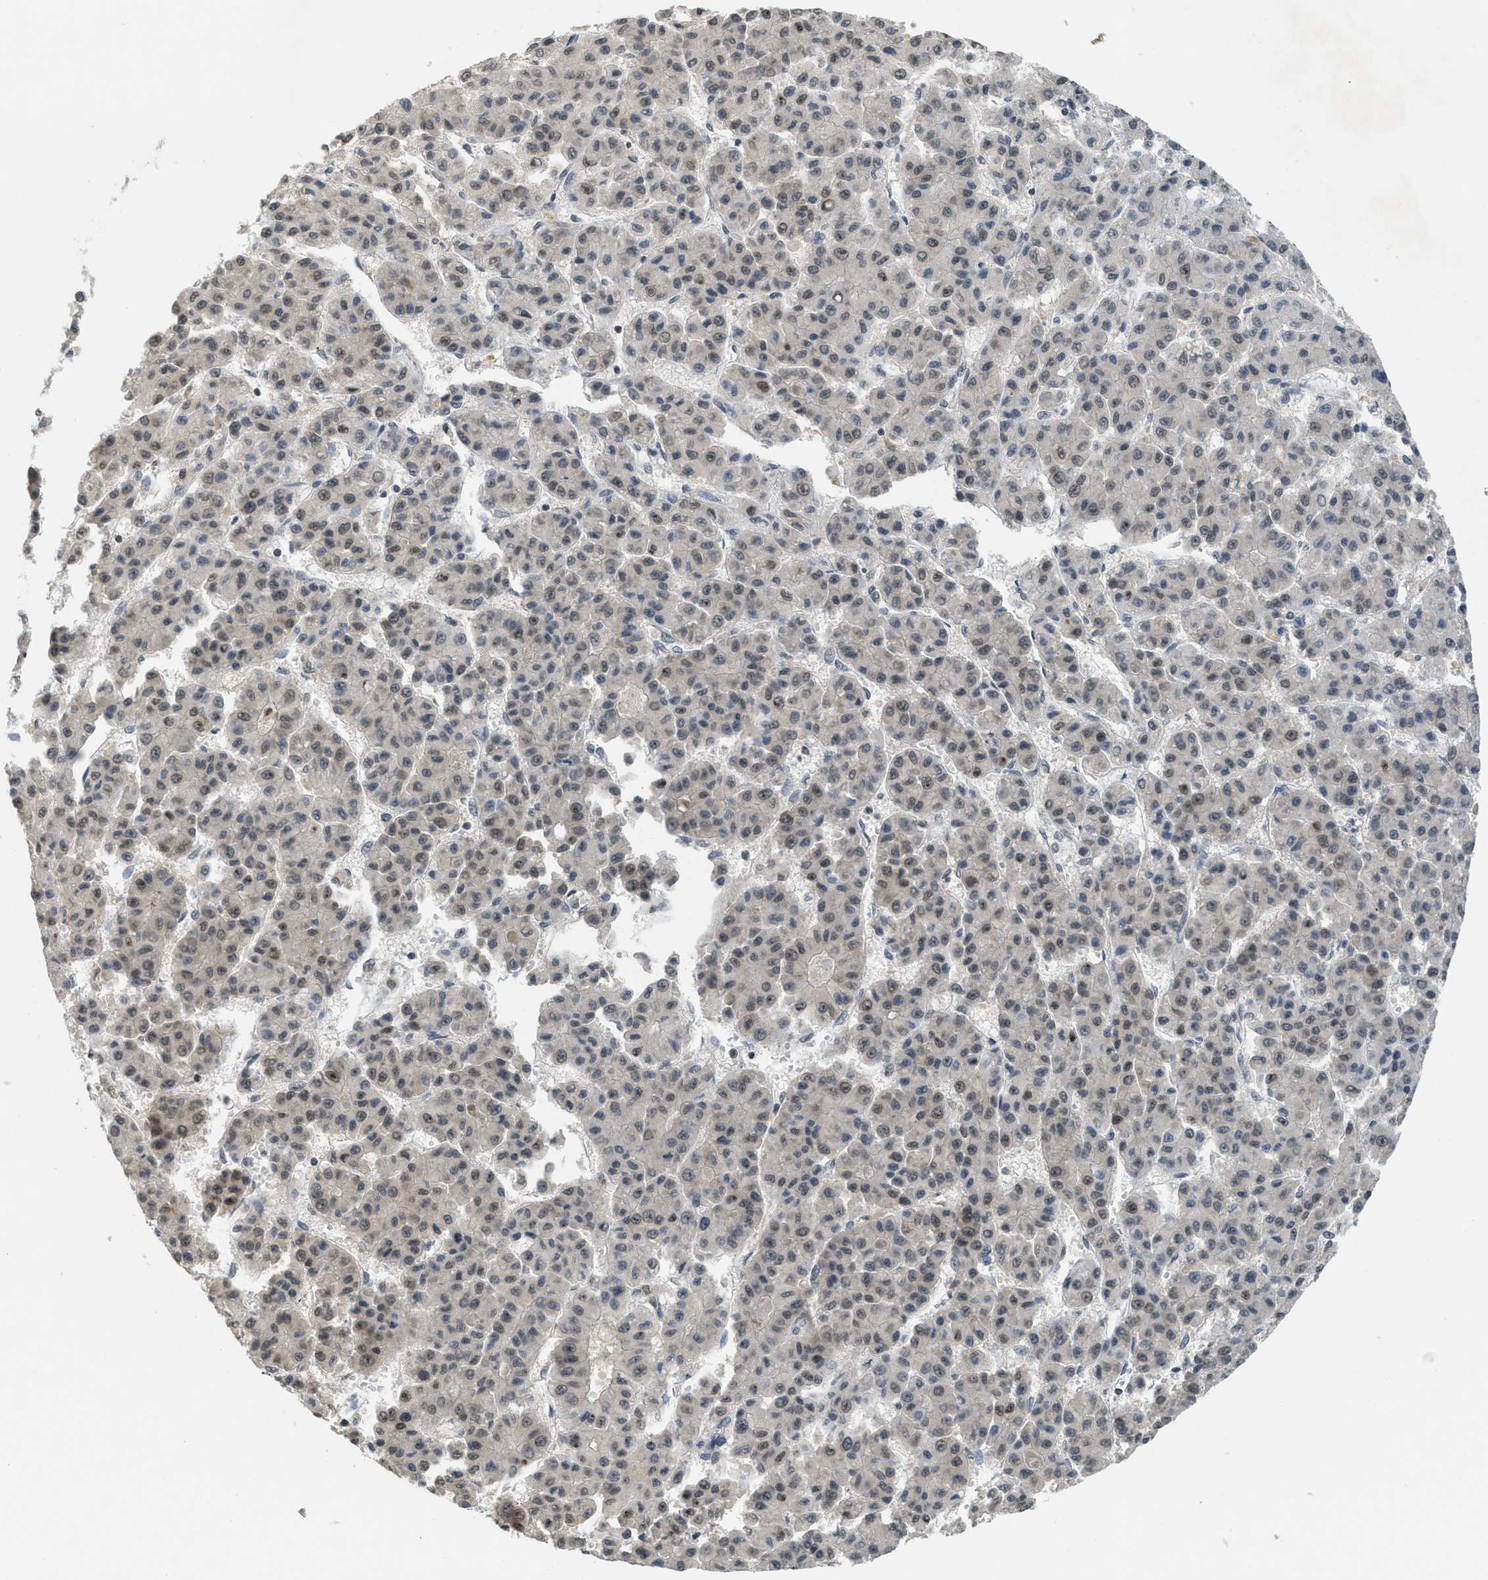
{"staining": {"intensity": "moderate", "quantity": "25%-75%", "location": "nuclear"}, "tissue": "liver cancer", "cell_type": "Tumor cells", "image_type": "cancer", "snomed": [{"axis": "morphology", "description": "Carcinoma, Hepatocellular, NOS"}, {"axis": "topography", "description": "Liver"}], "caption": "The immunohistochemical stain labels moderate nuclear staining in tumor cells of liver hepatocellular carcinoma tissue.", "gene": "DNAJB1", "patient": {"sex": "male", "age": 70}}